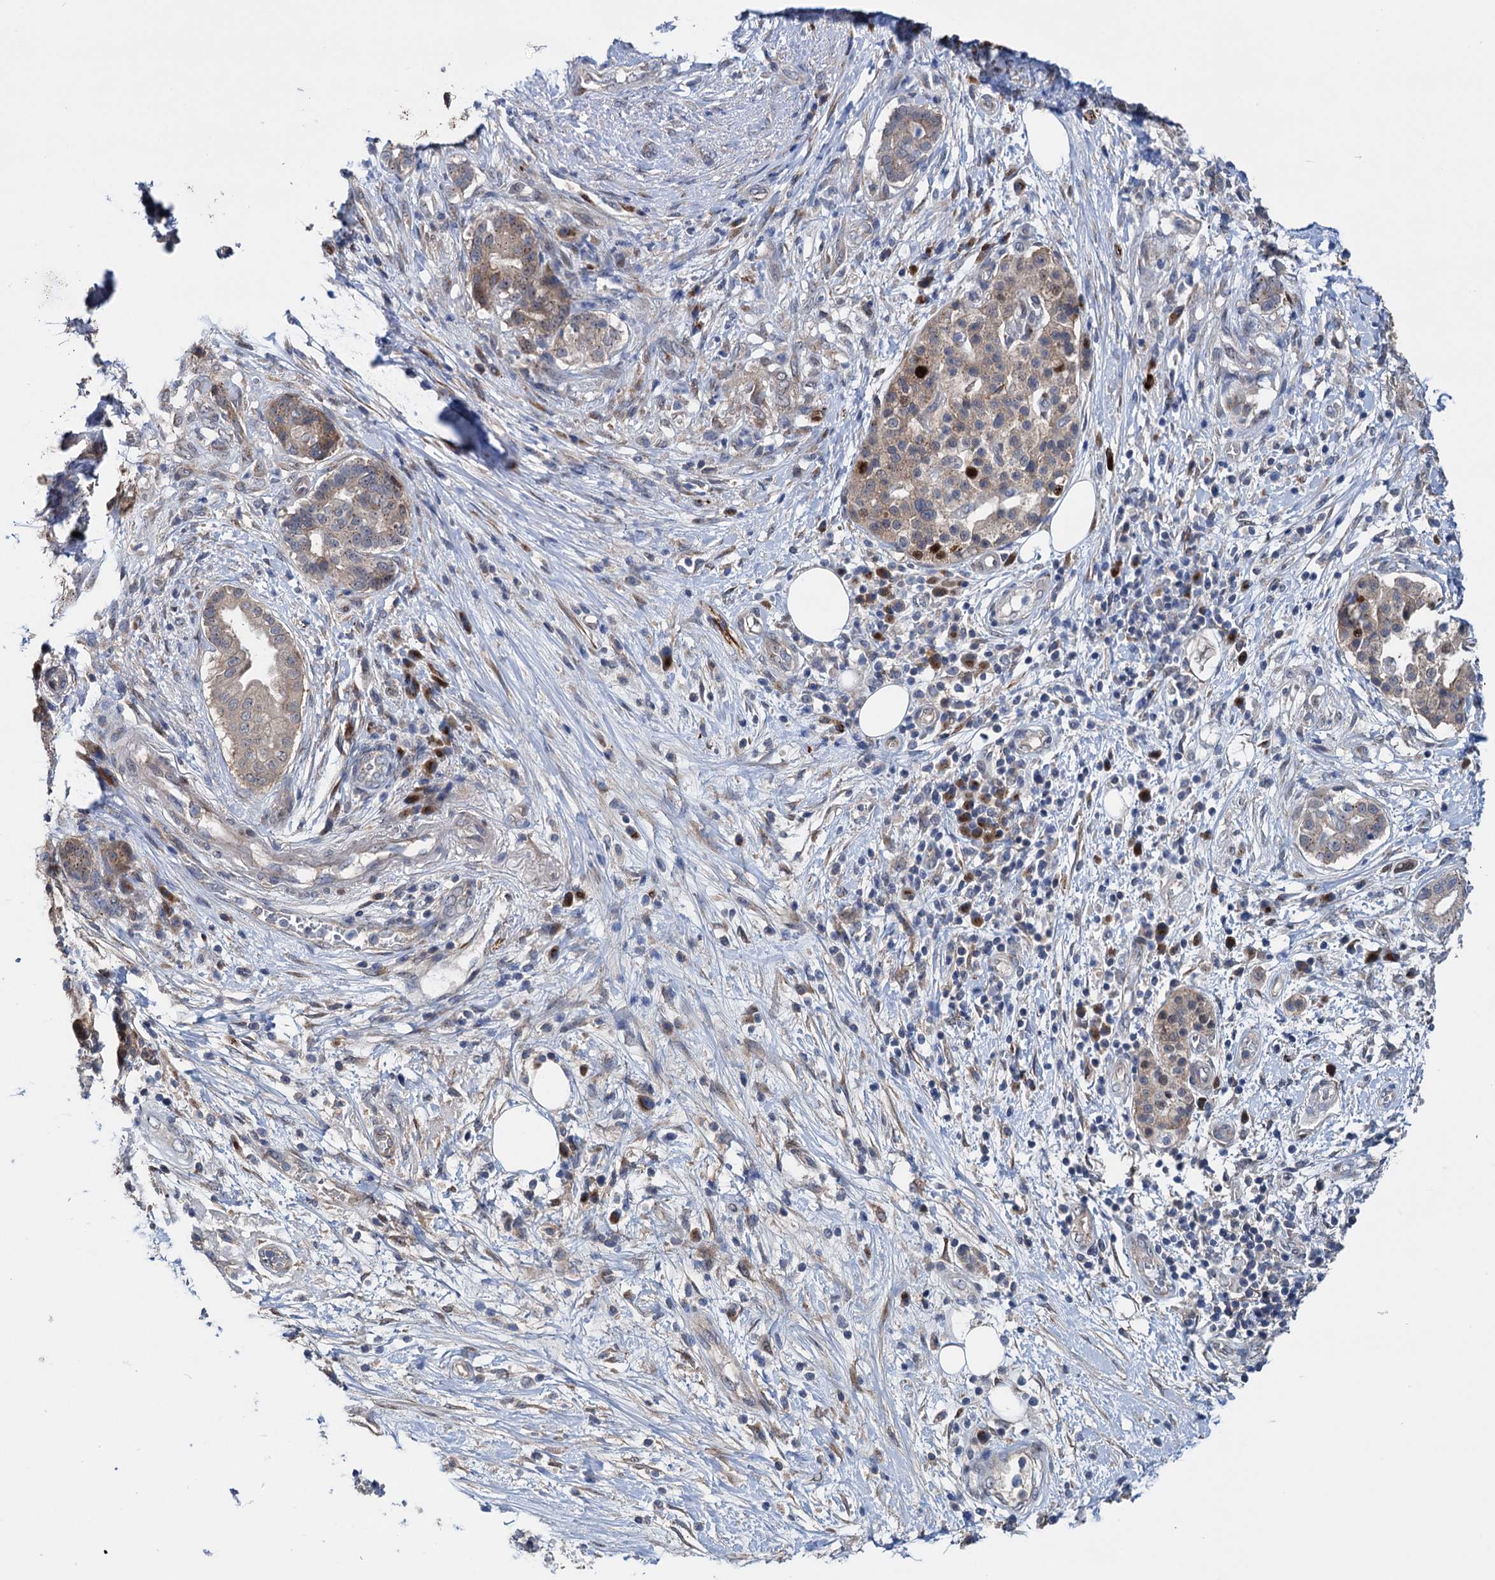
{"staining": {"intensity": "weak", "quantity": "<25%", "location": "cytoplasmic/membranous"}, "tissue": "pancreatic cancer", "cell_type": "Tumor cells", "image_type": "cancer", "snomed": [{"axis": "morphology", "description": "Adenocarcinoma, NOS"}, {"axis": "topography", "description": "Pancreas"}], "caption": "Immunohistochemistry photomicrograph of pancreatic cancer stained for a protein (brown), which displays no staining in tumor cells.", "gene": "EYA4", "patient": {"sex": "female", "age": 73}}